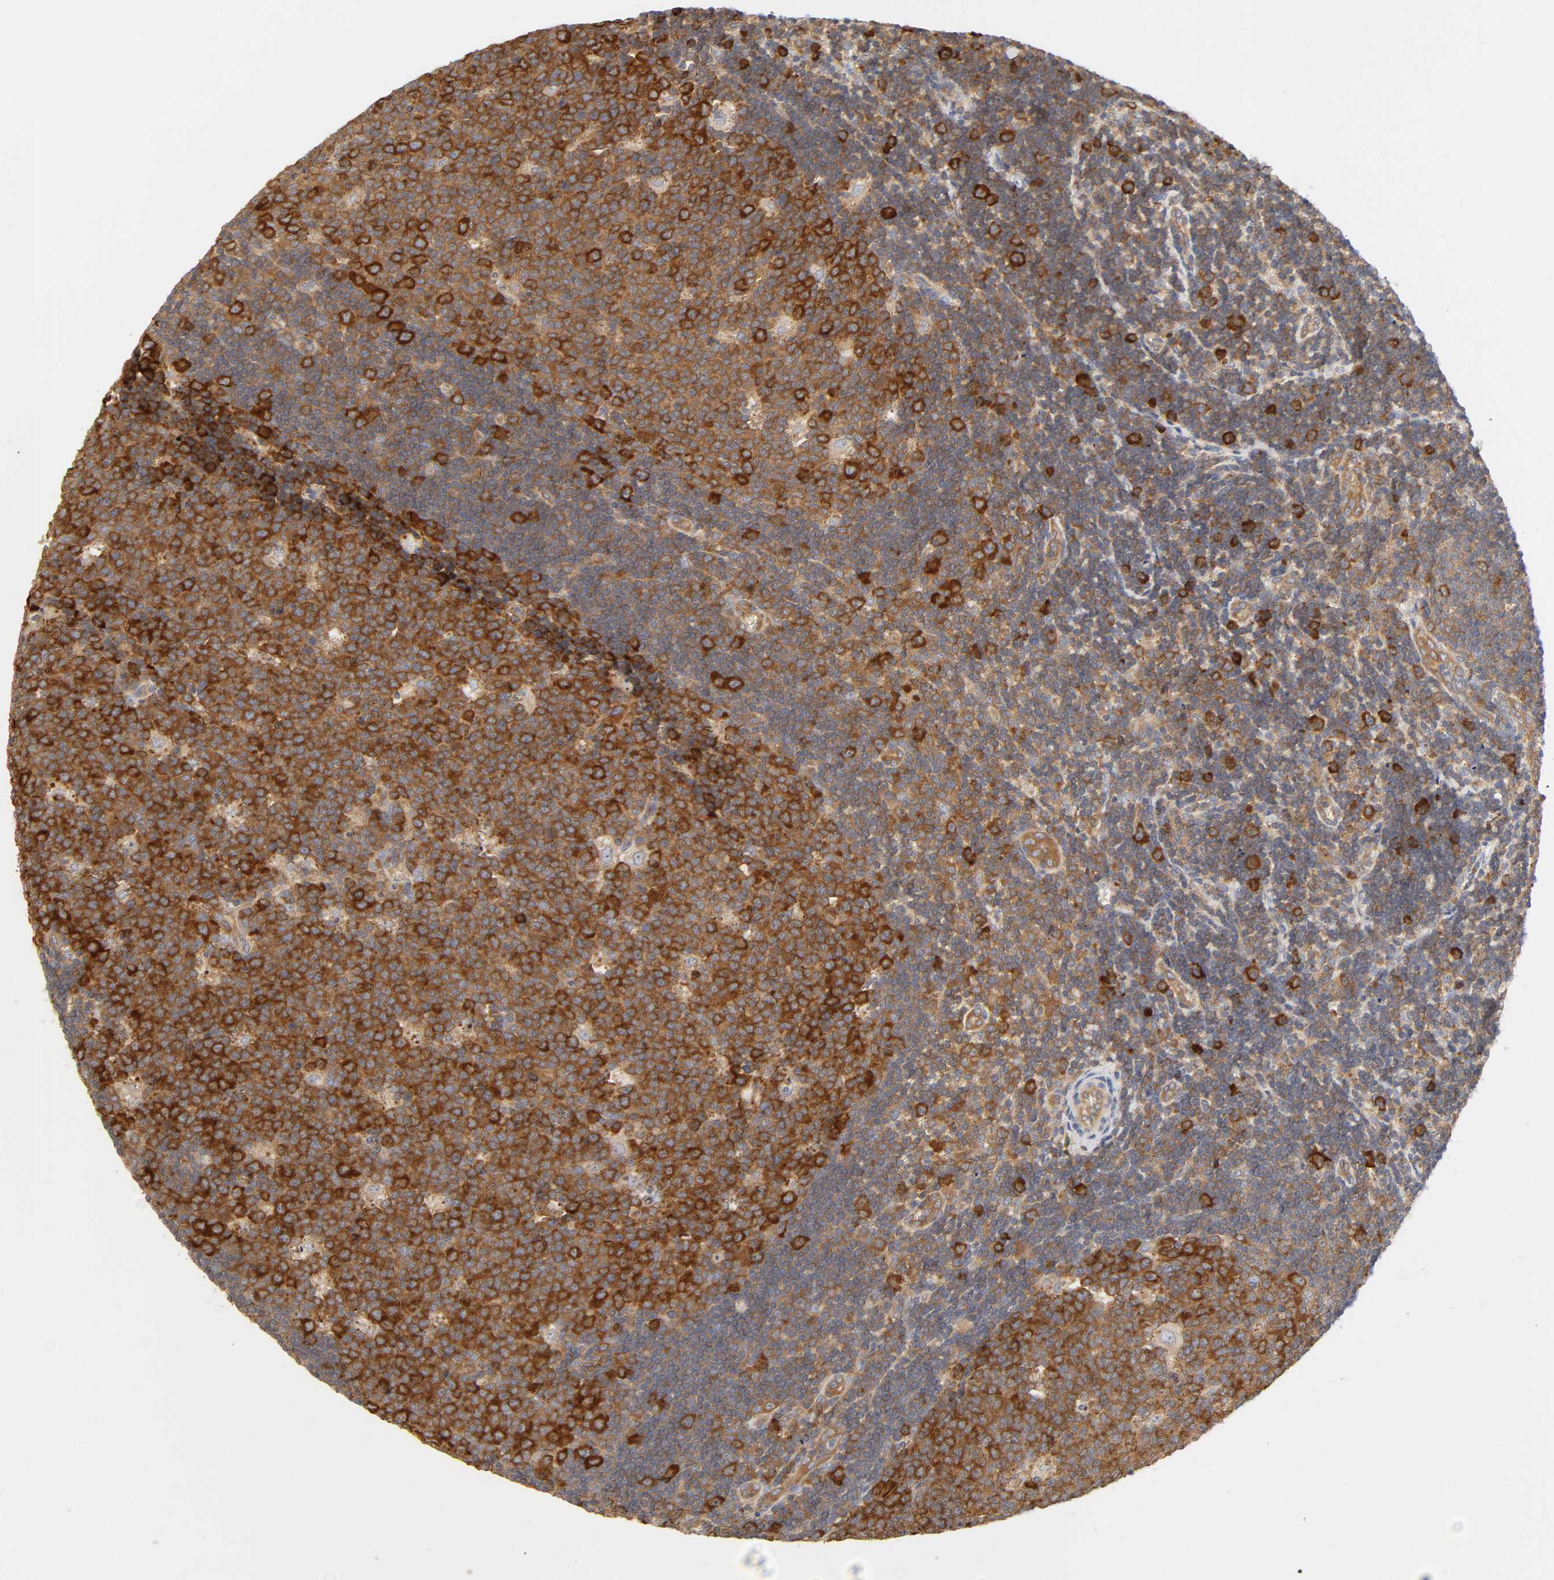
{"staining": {"intensity": "strong", "quantity": ">75%", "location": "cytoplasmic/membranous"}, "tissue": "lymph node", "cell_type": "Germinal center cells", "image_type": "normal", "snomed": [{"axis": "morphology", "description": "Normal tissue, NOS"}, {"axis": "topography", "description": "Lymph node"}, {"axis": "topography", "description": "Salivary gland"}], "caption": "Immunohistochemistry (IHC) of normal human lymph node exhibits high levels of strong cytoplasmic/membranous positivity in approximately >75% of germinal center cells. The staining is performed using DAB brown chromogen to label protein expression. The nuclei are counter-stained blue using hematoxylin.", "gene": "IQCJ", "patient": {"sex": "male", "age": 8}}